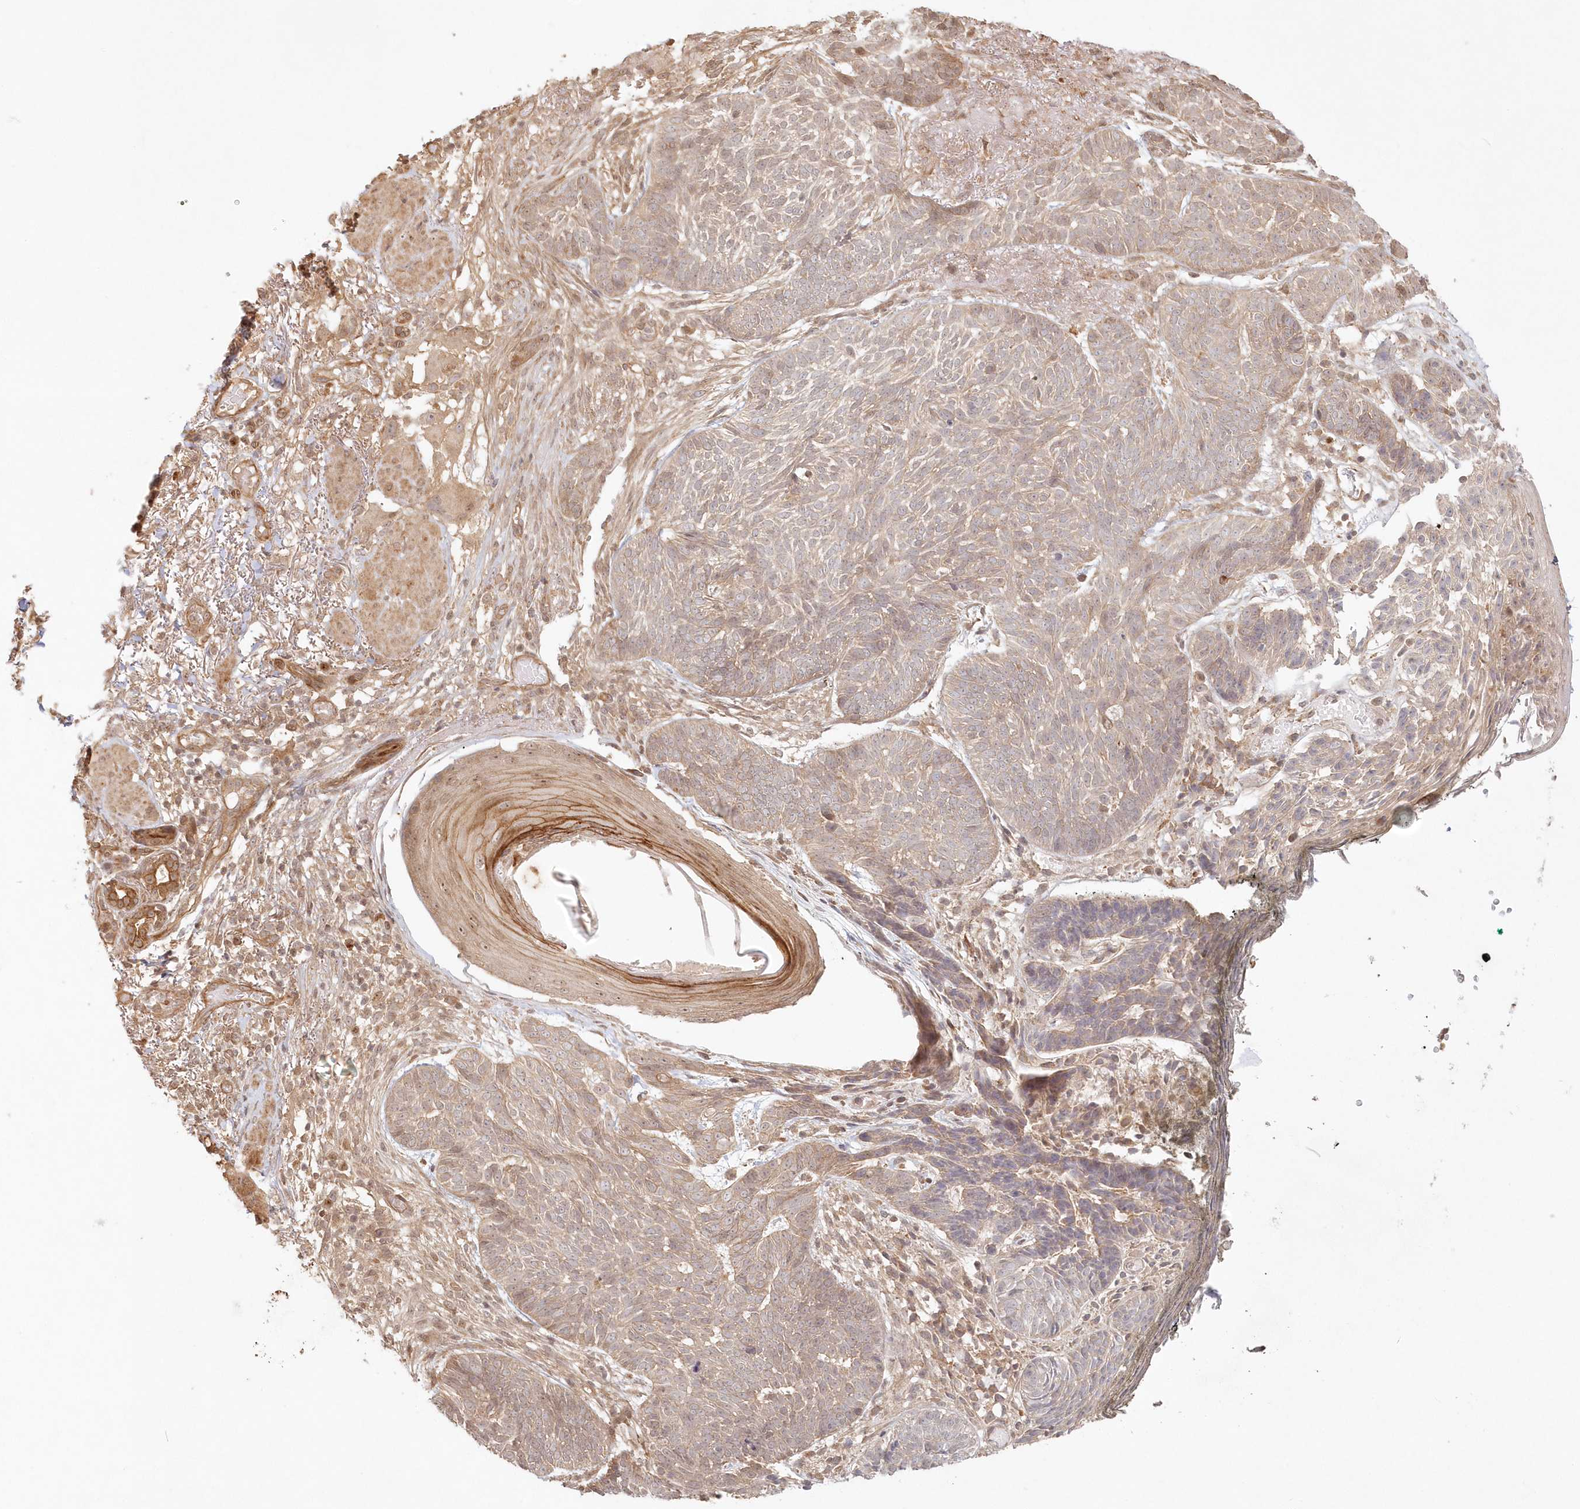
{"staining": {"intensity": "weak", "quantity": ">75%", "location": "cytoplasmic/membranous"}, "tissue": "skin cancer", "cell_type": "Tumor cells", "image_type": "cancer", "snomed": [{"axis": "morphology", "description": "Normal tissue, NOS"}, {"axis": "morphology", "description": "Basal cell carcinoma"}, {"axis": "topography", "description": "Skin"}], "caption": "Tumor cells show weak cytoplasmic/membranous staining in about >75% of cells in basal cell carcinoma (skin).", "gene": "KIAA0232", "patient": {"sex": "male", "age": 64}}